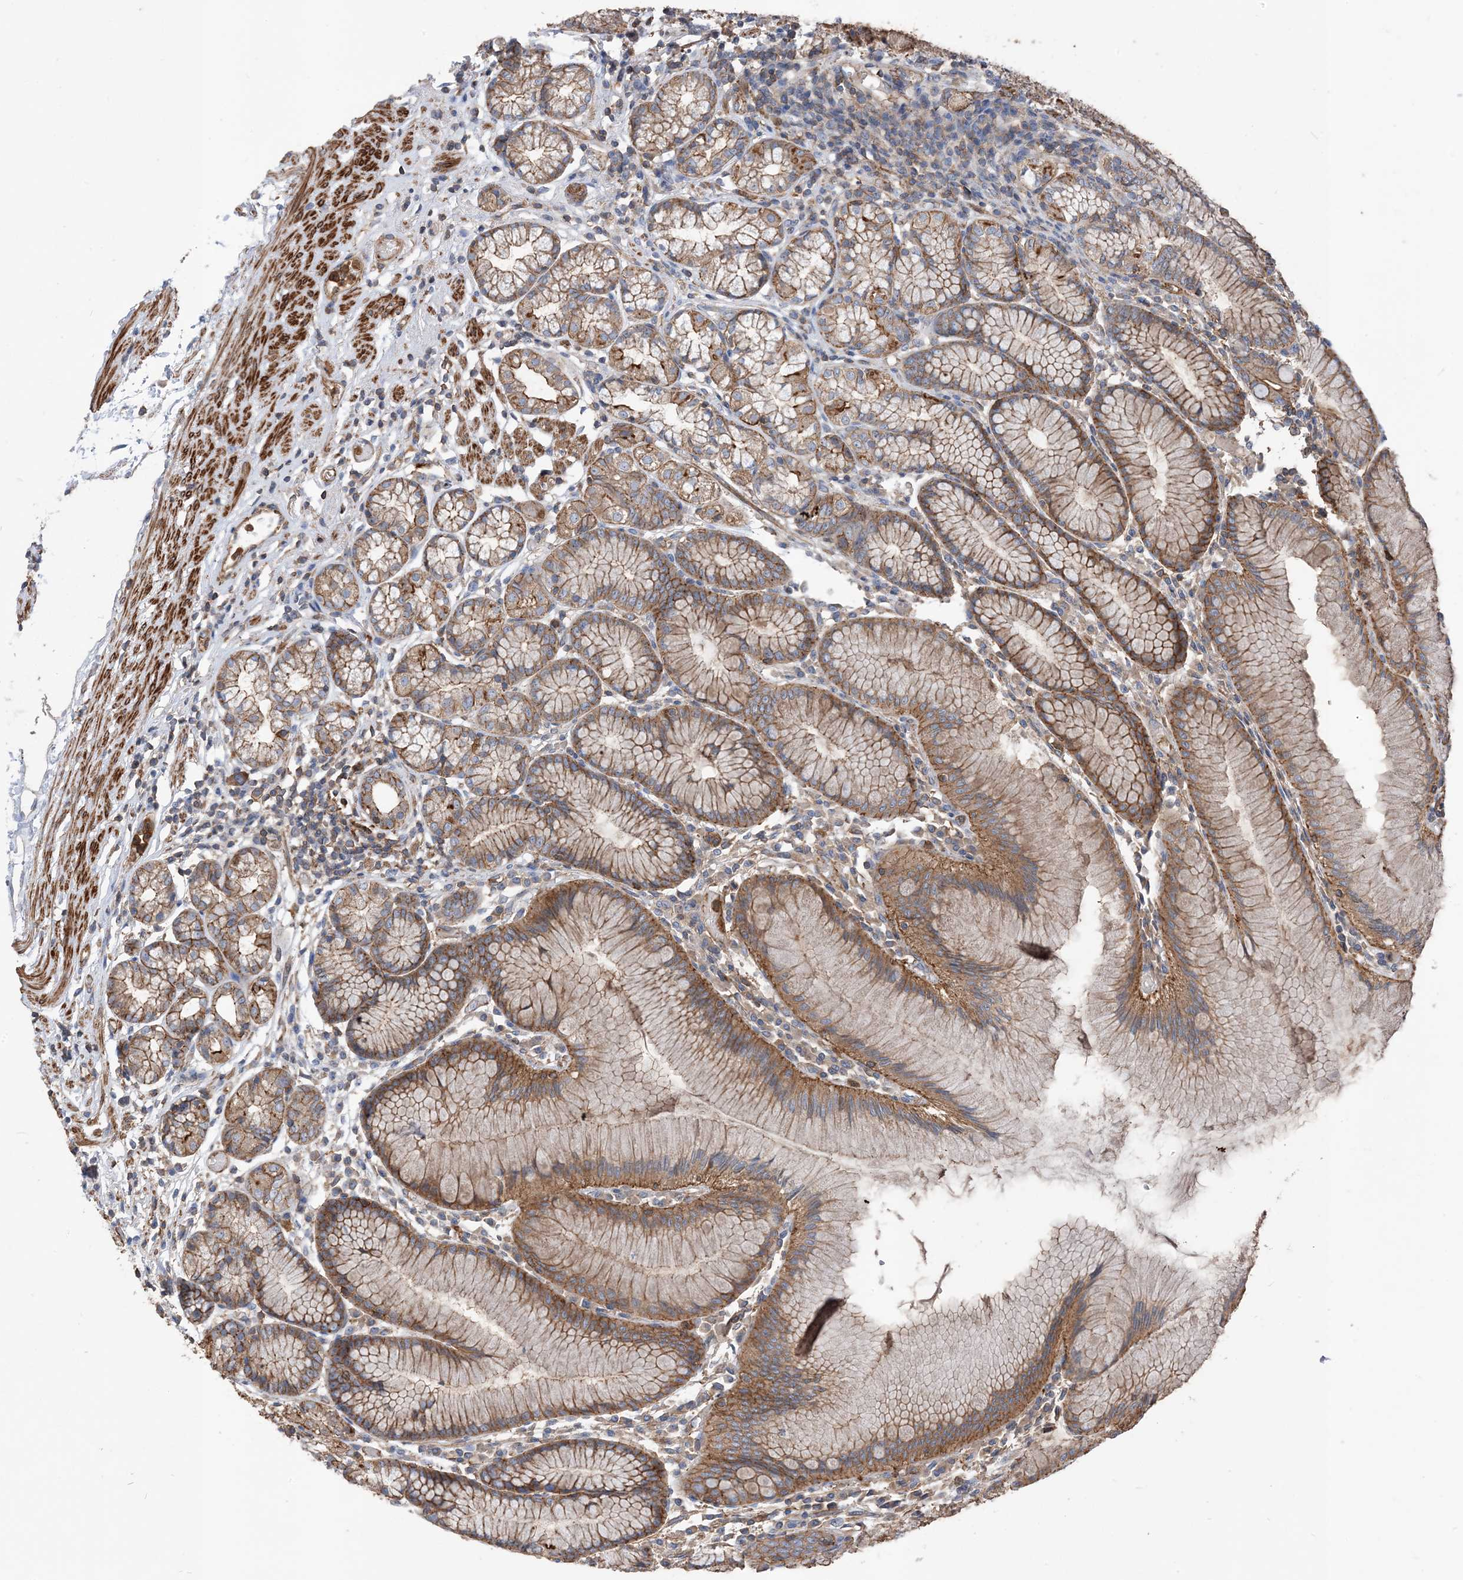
{"staining": {"intensity": "strong", "quantity": ">75%", "location": "cytoplasmic/membranous"}, "tissue": "stomach", "cell_type": "Glandular cells", "image_type": "normal", "snomed": [{"axis": "morphology", "description": "Normal tissue, NOS"}, {"axis": "topography", "description": "Stomach"}], "caption": "Immunohistochemistry (IHC) (DAB (3,3'-diaminobenzidine)) staining of normal human stomach reveals strong cytoplasmic/membranous protein positivity in approximately >75% of glandular cells.", "gene": "PARVG", "patient": {"sex": "female", "age": 57}}